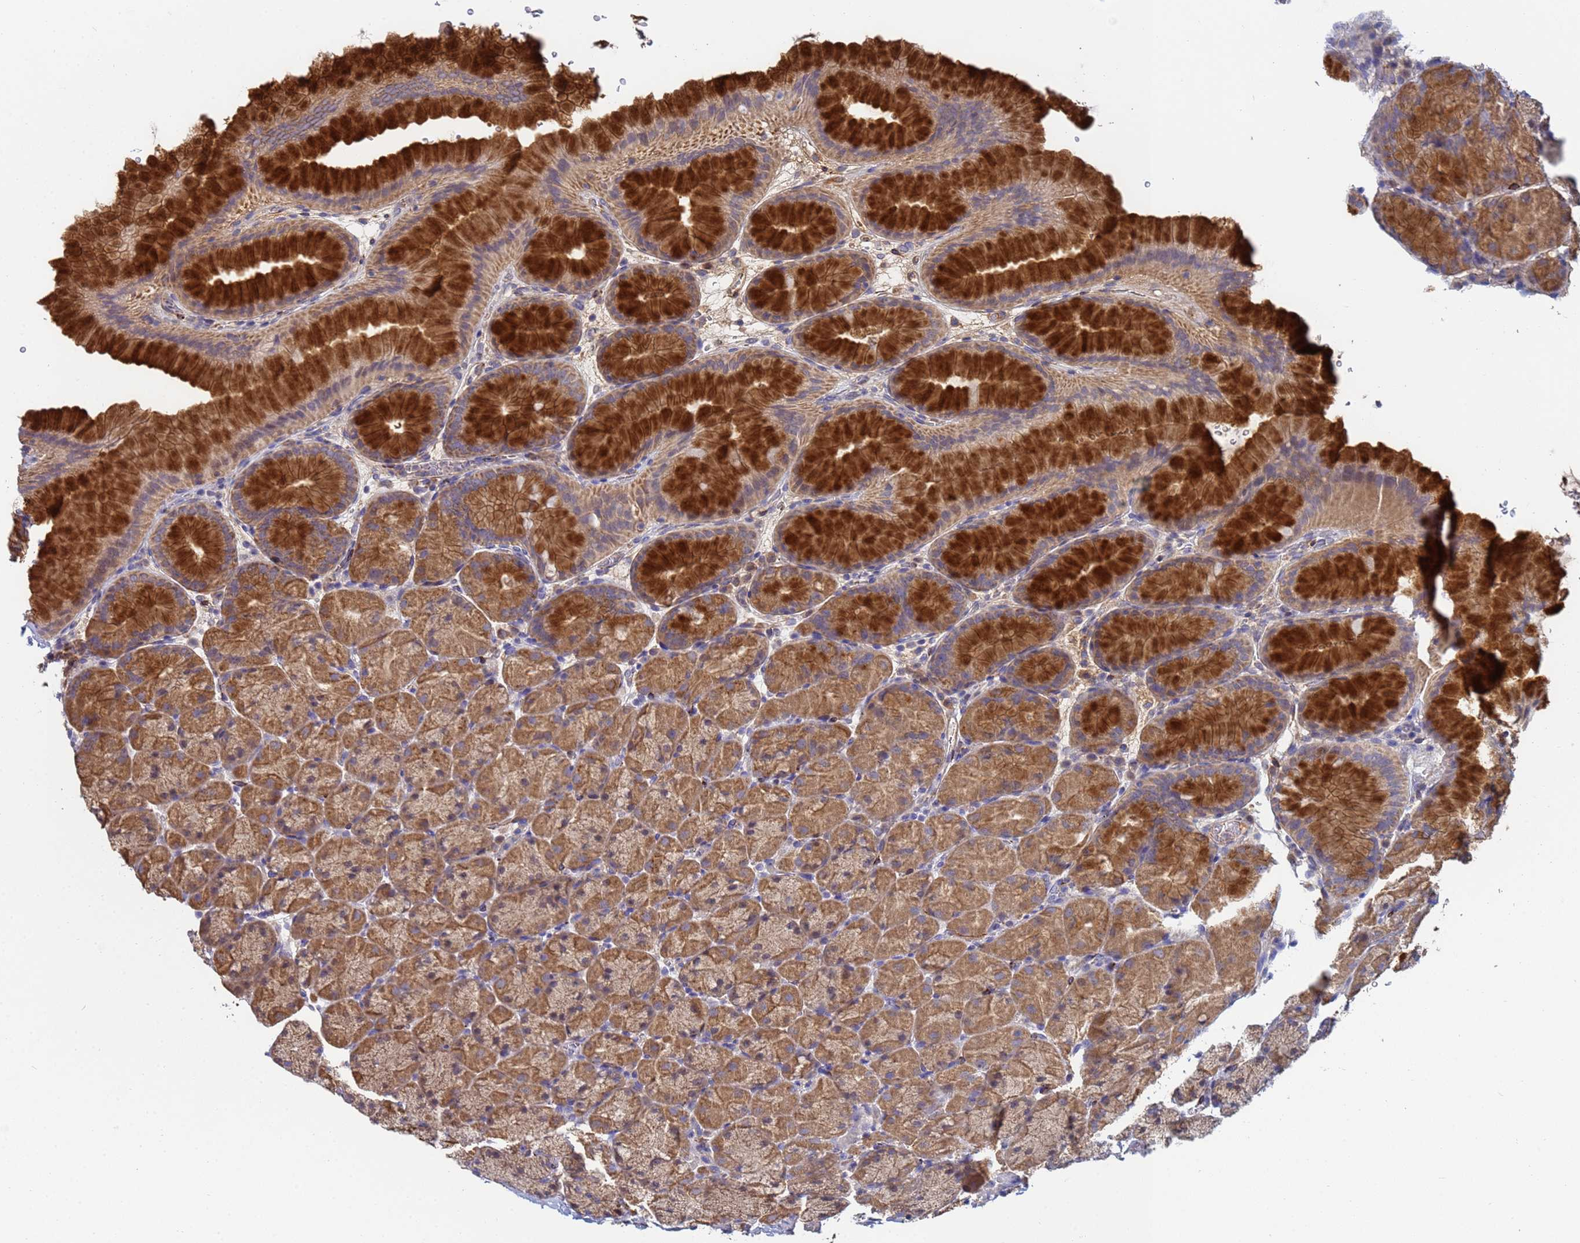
{"staining": {"intensity": "strong", "quantity": ">75%", "location": "cytoplasmic/membranous"}, "tissue": "stomach", "cell_type": "Glandular cells", "image_type": "normal", "snomed": [{"axis": "morphology", "description": "Normal tissue, NOS"}, {"axis": "topography", "description": "Stomach, upper"}, {"axis": "topography", "description": "Stomach, lower"}], "caption": "An immunohistochemistry histopathology image of benign tissue is shown. Protein staining in brown shows strong cytoplasmic/membranous positivity in stomach within glandular cells. Nuclei are stained in blue.", "gene": "C5orf34", "patient": {"sex": "male", "age": 67}}